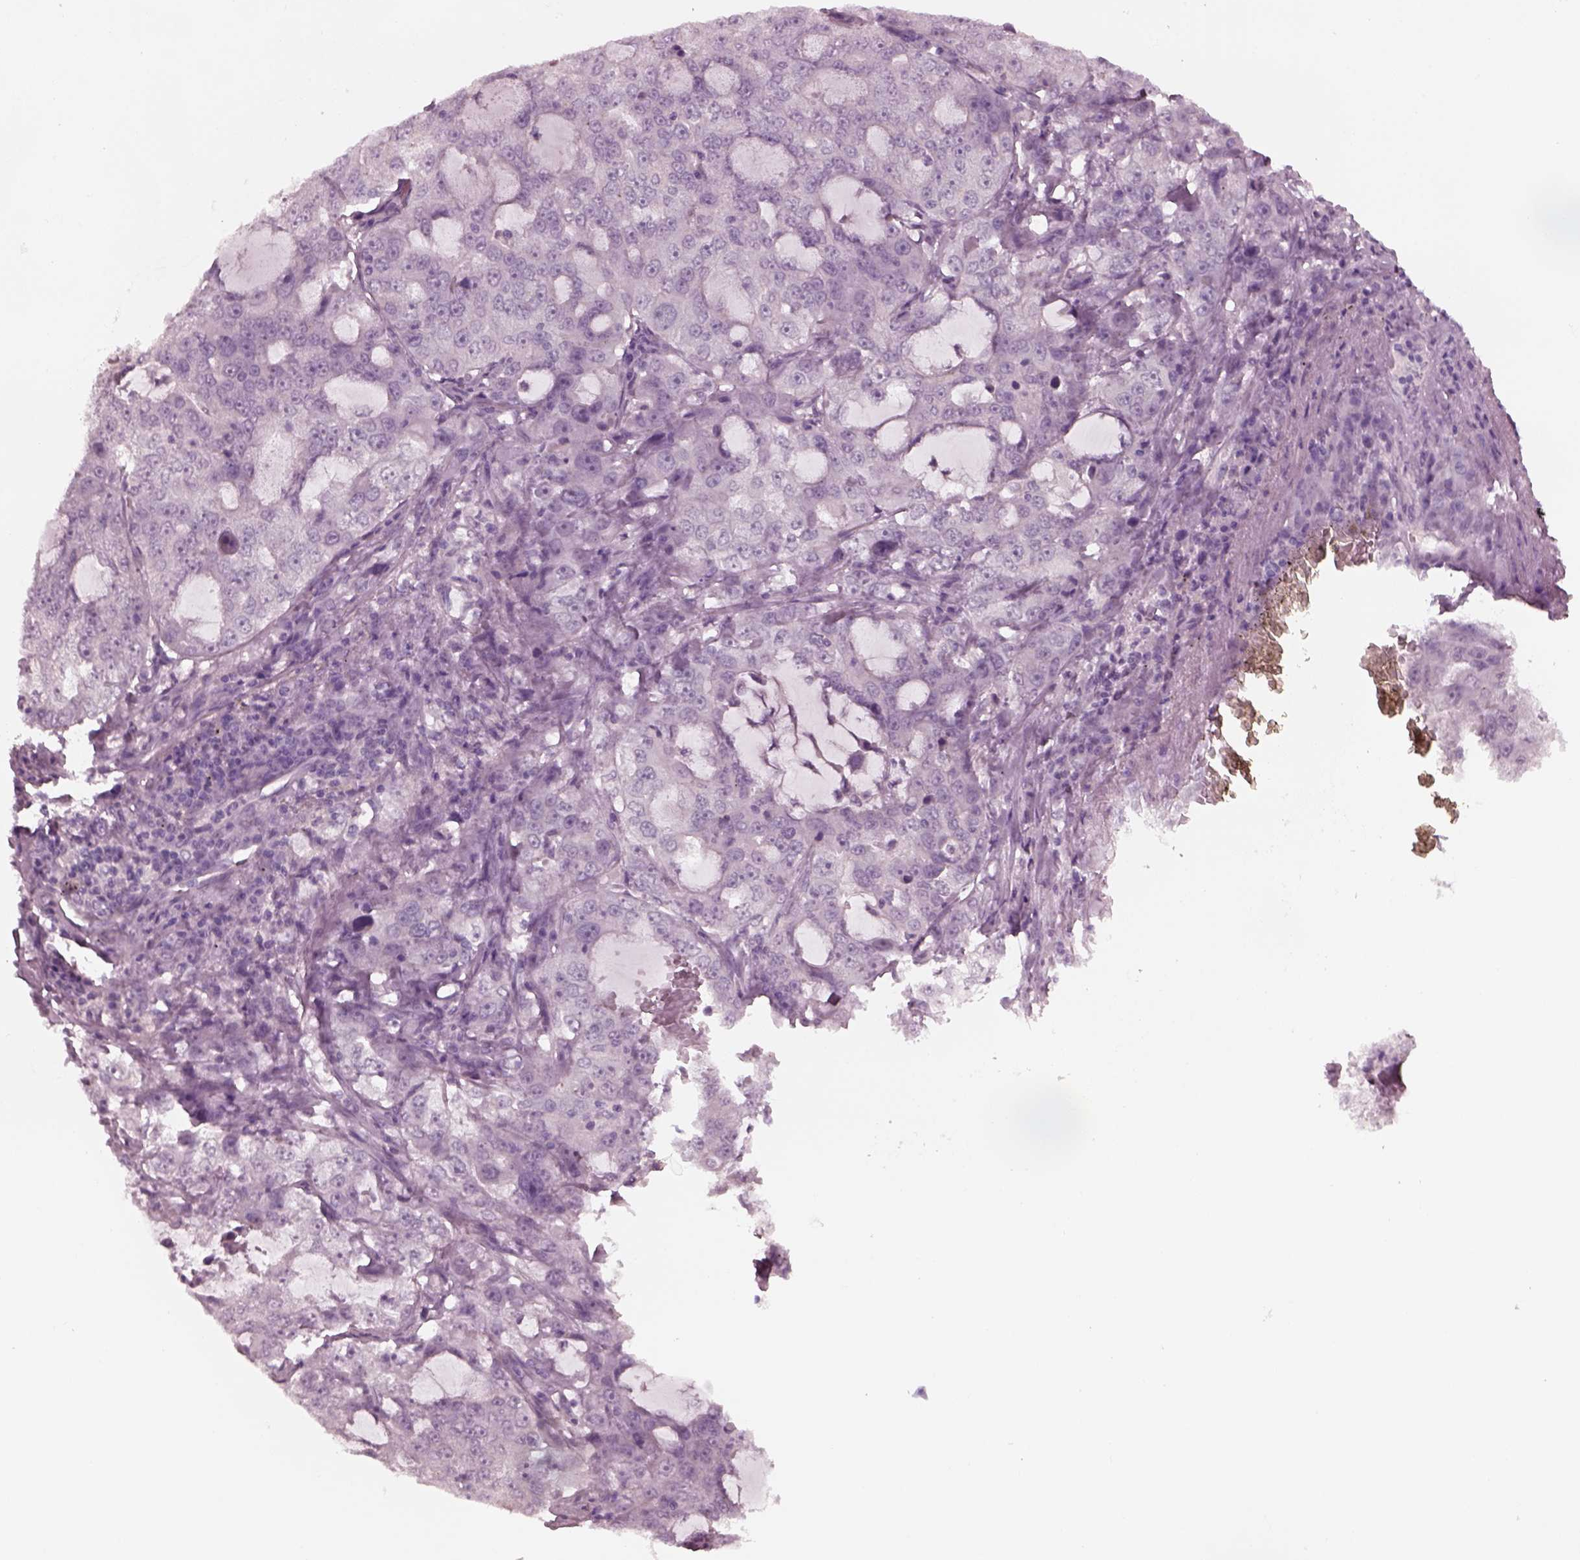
{"staining": {"intensity": "negative", "quantity": "none", "location": "none"}, "tissue": "lung cancer", "cell_type": "Tumor cells", "image_type": "cancer", "snomed": [{"axis": "morphology", "description": "Adenocarcinoma, NOS"}, {"axis": "topography", "description": "Lung"}], "caption": "An IHC photomicrograph of lung cancer is shown. There is no staining in tumor cells of lung cancer.", "gene": "YY2", "patient": {"sex": "female", "age": 61}}